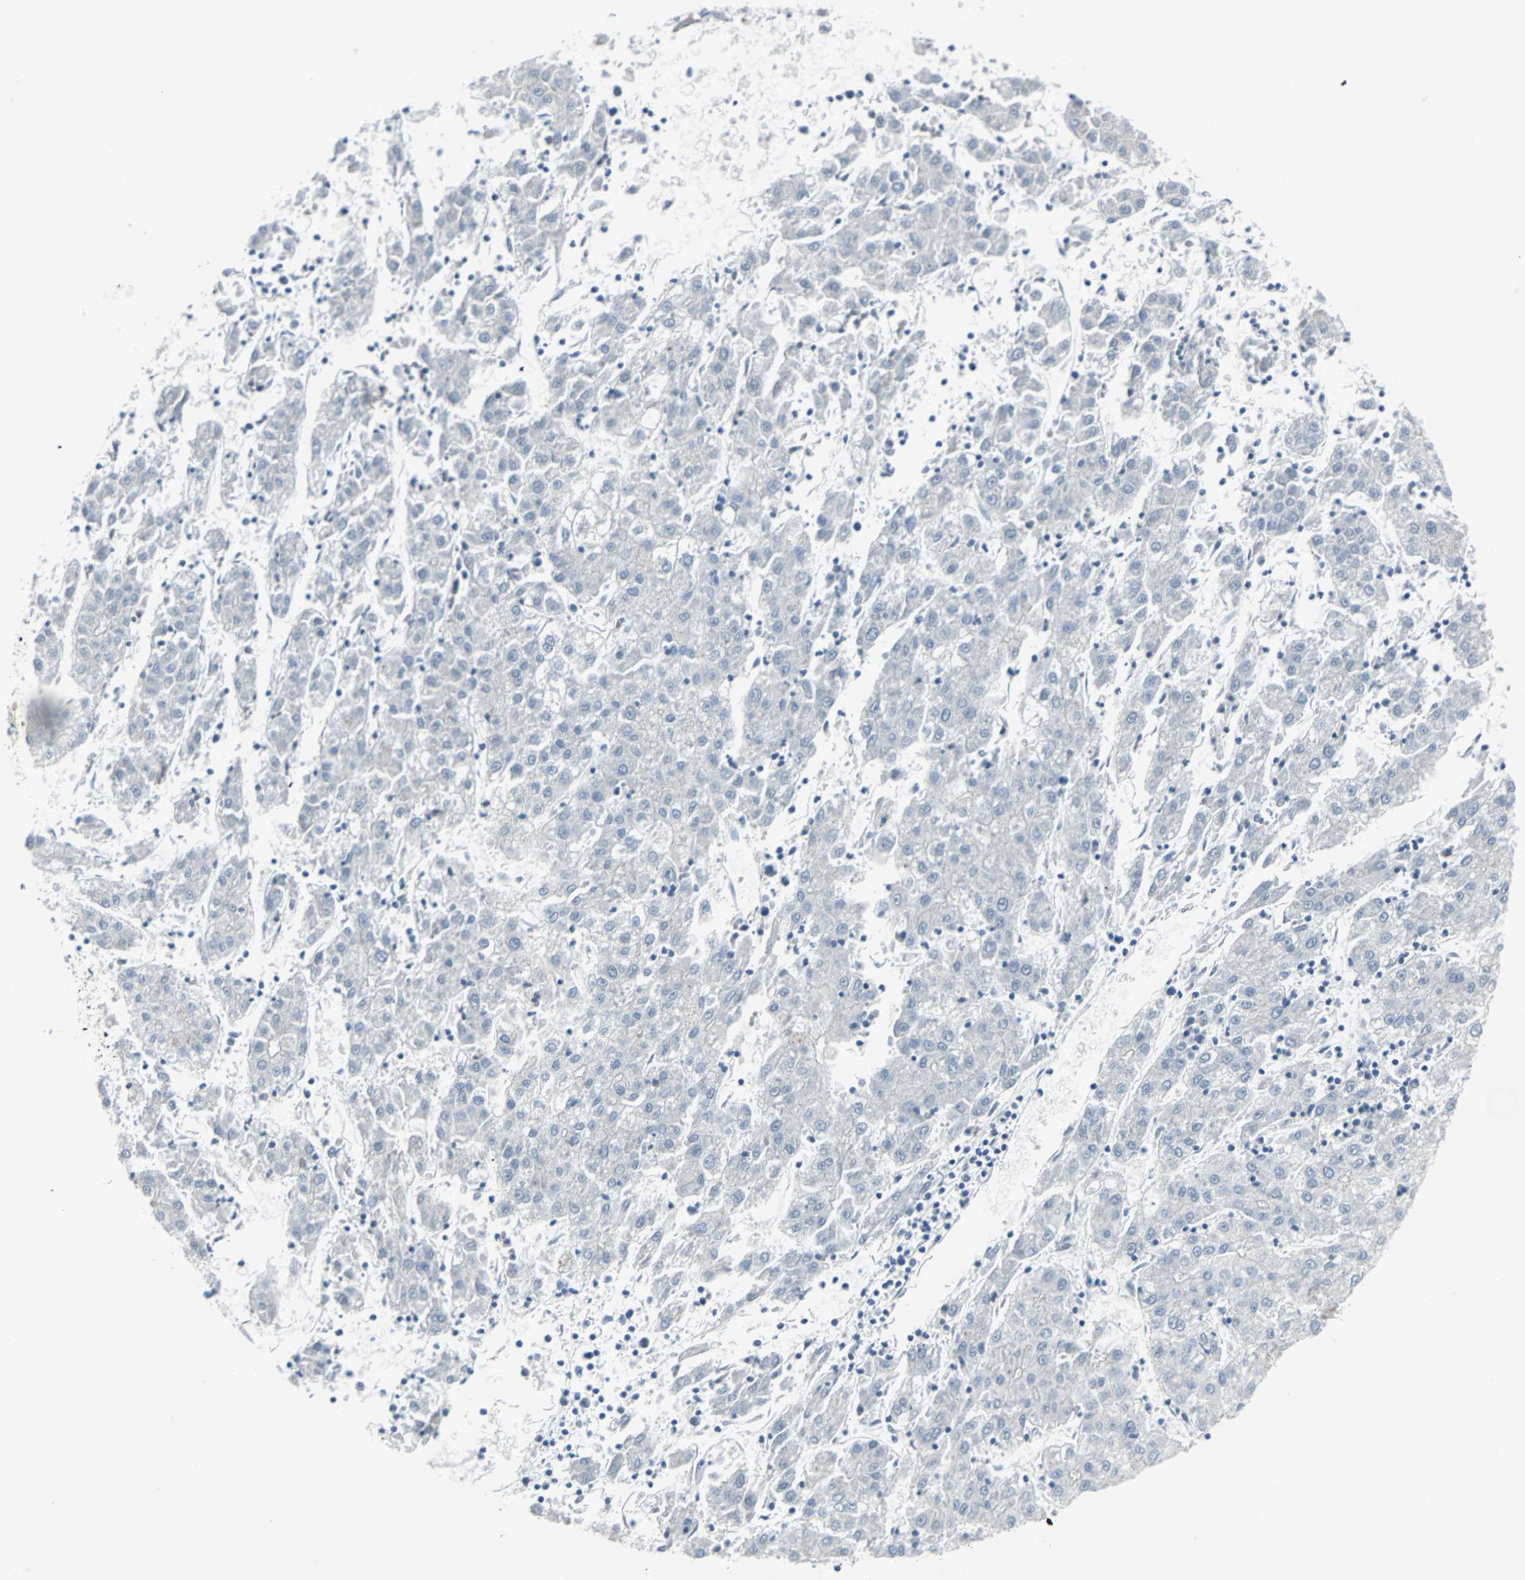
{"staining": {"intensity": "negative", "quantity": "none", "location": "none"}, "tissue": "liver cancer", "cell_type": "Tumor cells", "image_type": "cancer", "snomed": [{"axis": "morphology", "description": "Carcinoma, Hepatocellular, NOS"}, {"axis": "topography", "description": "Liver"}], "caption": "The histopathology image reveals no staining of tumor cells in liver cancer (hepatocellular carcinoma).", "gene": "CASP3", "patient": {"sex": "male", "age": 72}}